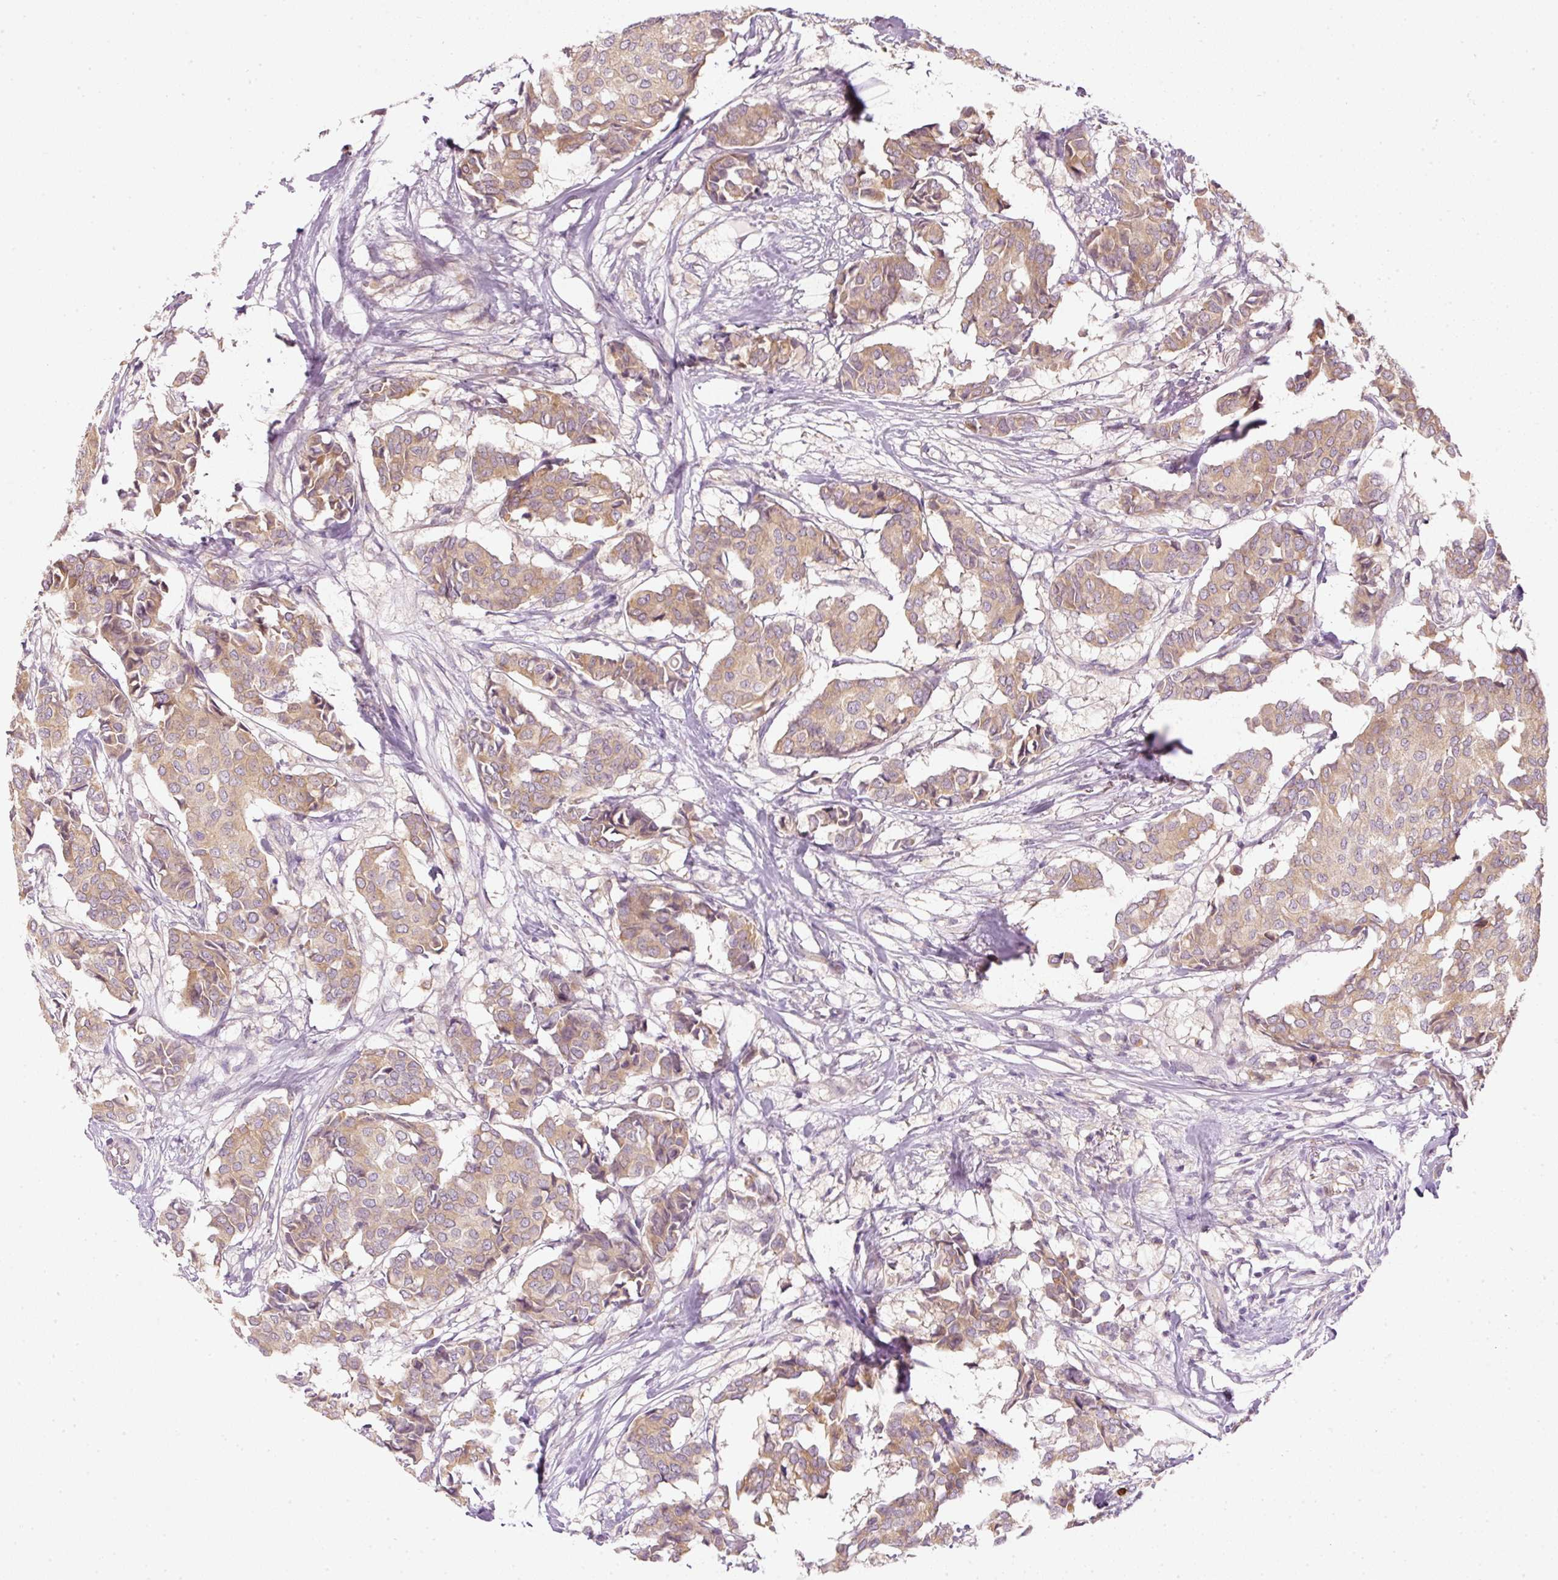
{"staining": {"intensity": "weak", "quantity": ">75%", "location": "cytoplasmic/membranous"}, "tissue": "breast cancer", "cell_type": "Tumor cells", "image_type": "cancer", "snomed": [{"axis": "morphology", "description": "Duct carcinoma"}, {"axis": "topography", "description": "Breast"}], "caption": "A brown stain labels weak cytoplasmic/membranous expression of a protein in breast cancer (infiltrating ductal carcinoma) tumor cells.", "gene": "CTTNBP2", "patient": {"sex": "female", "age": 75}}